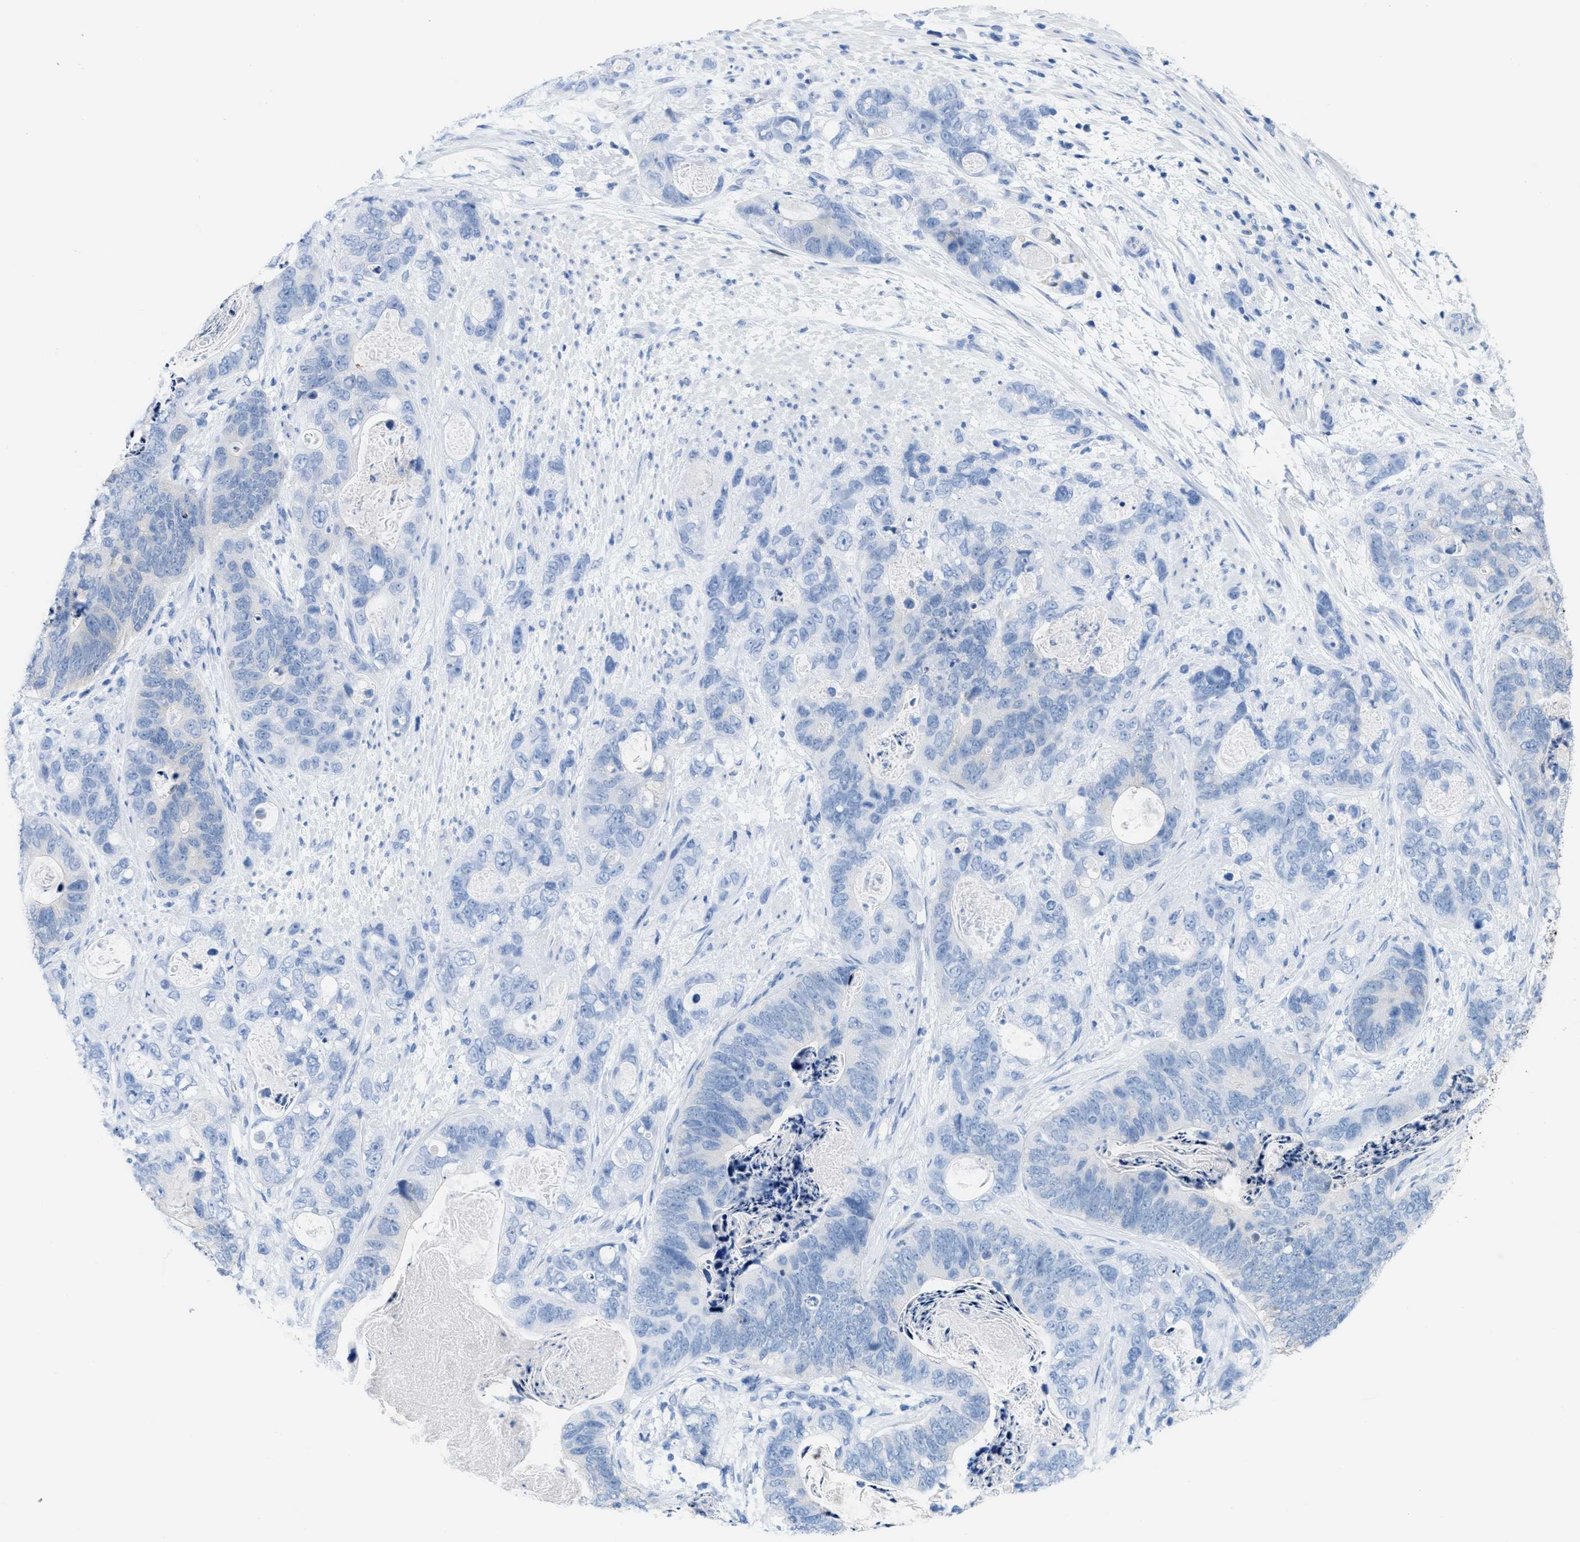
{"staining": {"intensity": "negative", "quantity": "none", "location": "none"}, "tissue": "stomach cancer", "cell_type": "Tumor cells", "image_type": "cancer", "snomed": [{"axis": "morphology", "description": "Normal tissue, NOS"}, {"axis": "morphology", "description": "Adenocarcinoma, NOS"}, {"axis": "topography", "description": "Stomach"}], "caption": "Tumor cells show no significant staining in adenocarcinoma (stomach).", "gene": "ASGR1", "patient": {"sex": "female", "age": 89}}